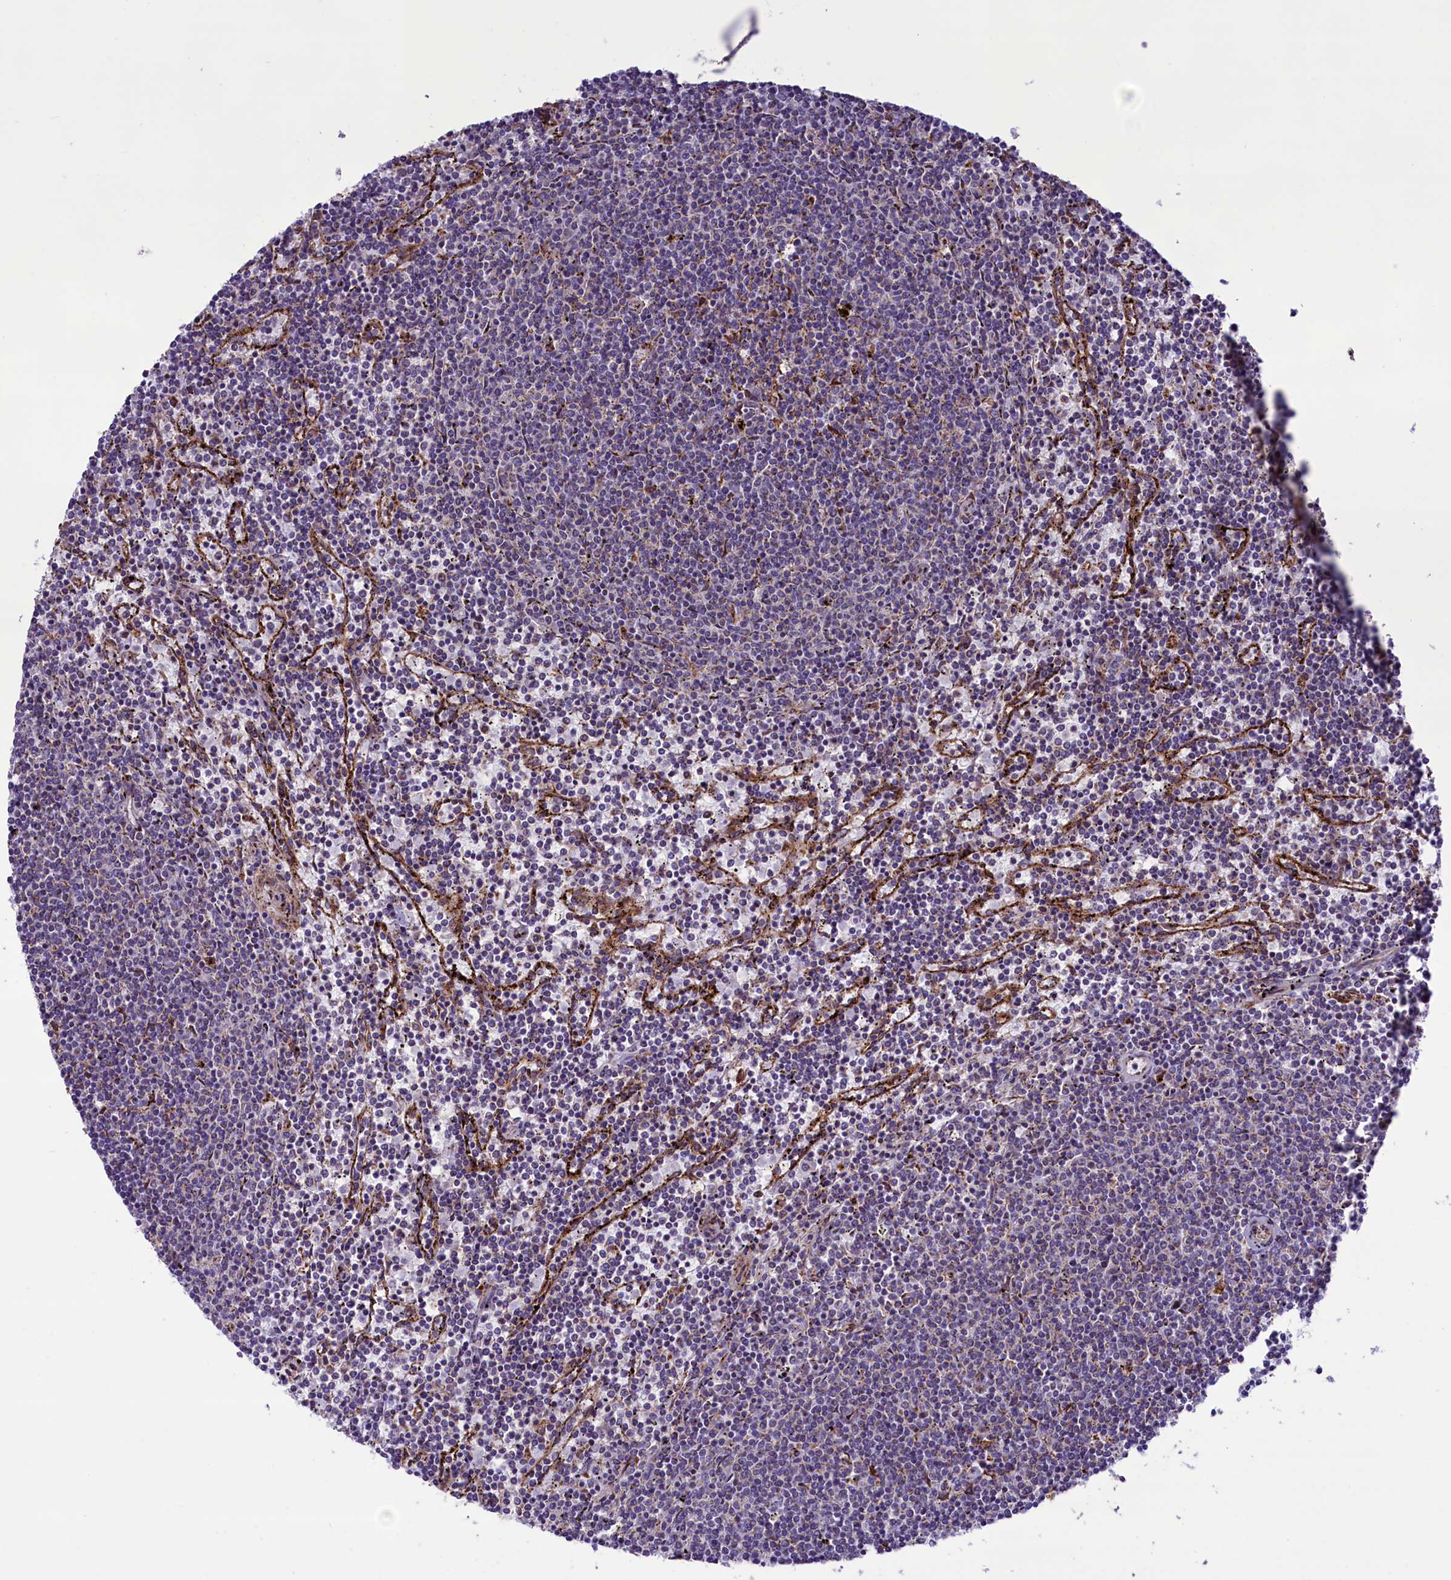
{"staining": {"intensity": "negative", "quantity": "none", "location": "none"}, "tissue": "lymphoma", "cell_type": "Tumor cells", "image_type": "cancer", "snomed": [{"axis": "morphology", "description": "Malignant lymphoma, non-Hodgkin's type, Low grade"}, {"axis": "topography", "description": "Spleen"}], "caption": "Human lymphoma stained for a protein using immunohistochemistry exhibits no staining in tumor cells.", "gene": "PTPRU", "patient": {"sex": "female", "age": 50}}